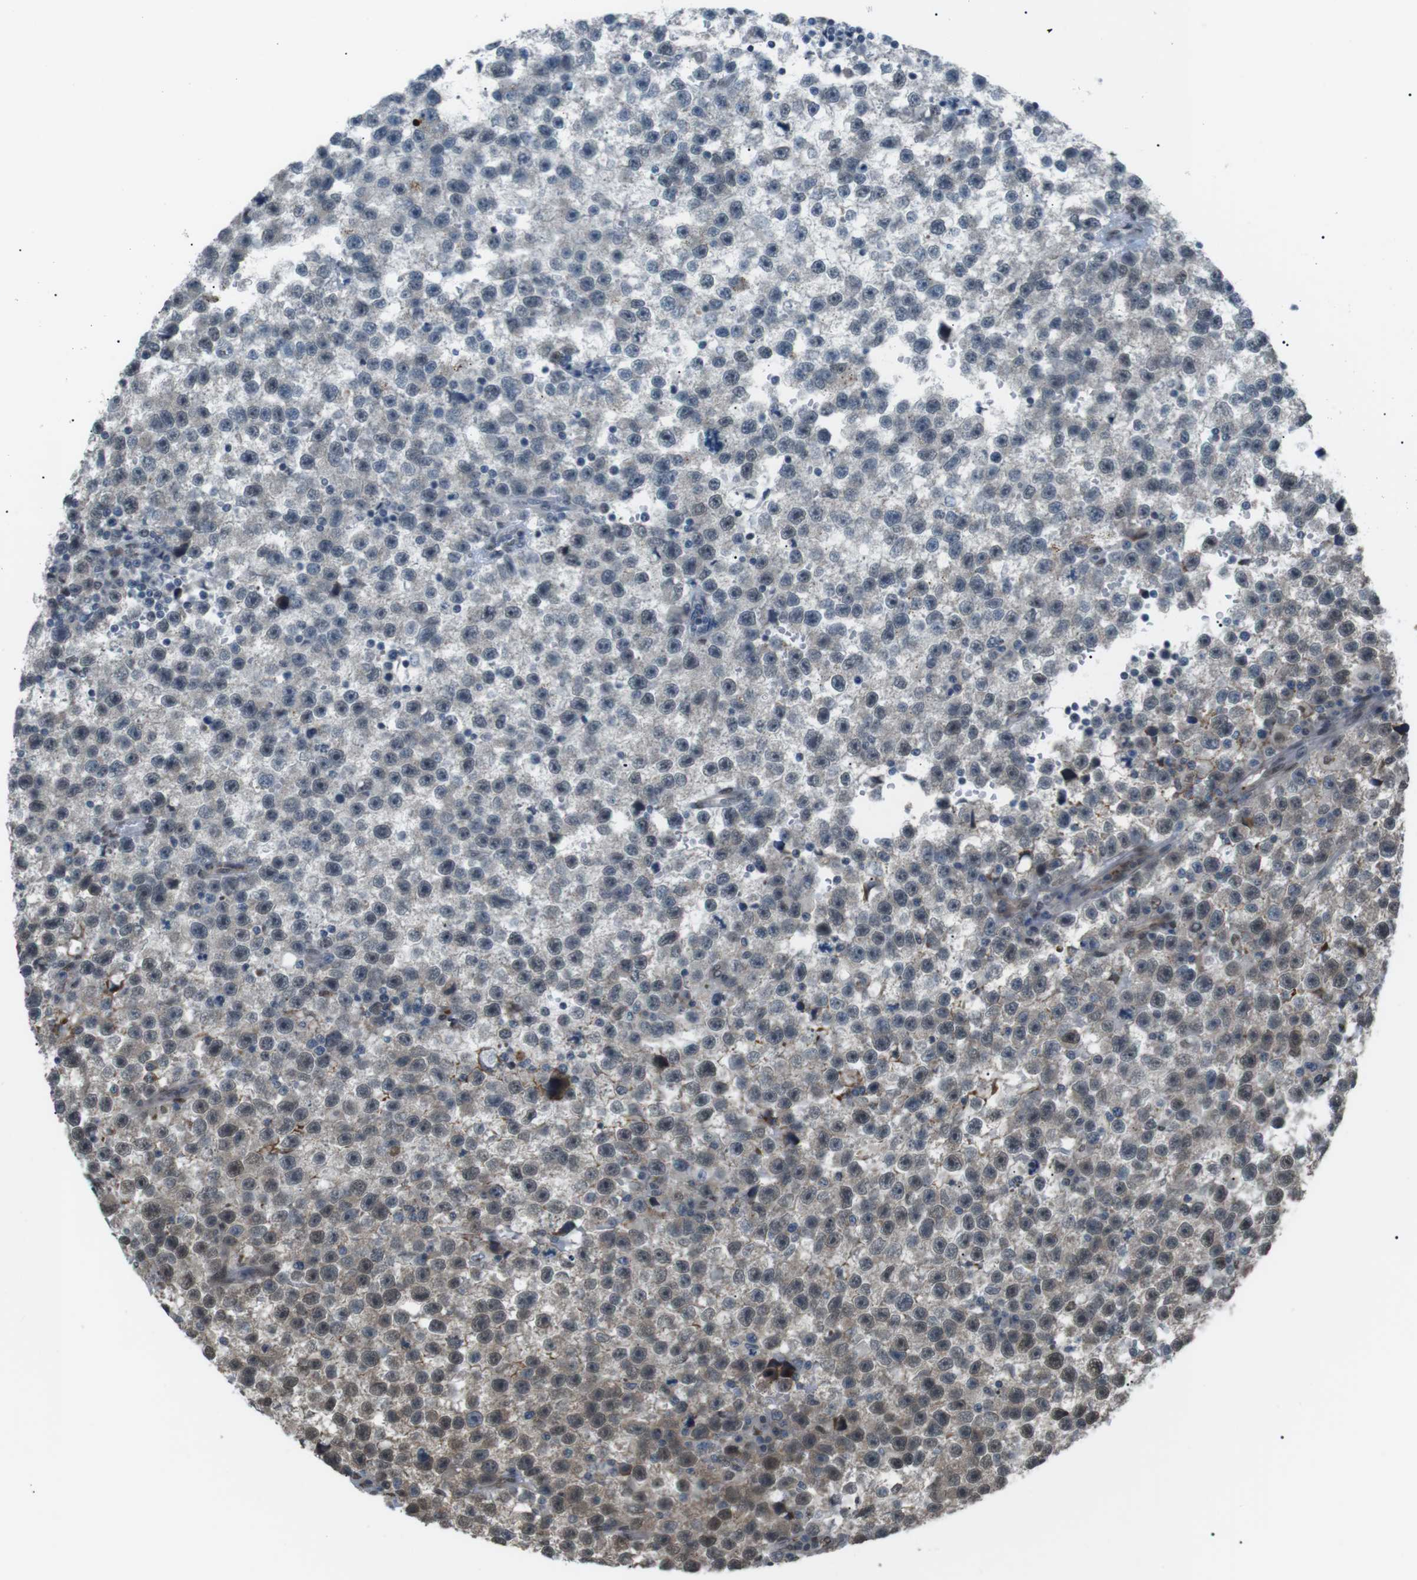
{"staining": {"intensity": "weak", "quantity": "25%-75%", "location": "cytoplasmic/membranous"}, "tissue": "testis cancer", "cell_type": "Tumor cells", "image_type": "cancer", "snomed": [{"axis": "morphology", "description": "Seminoma, NOS"}, {"axis": "topography", "description": "Testis"}], "caption": "Immunohistochemical staining of human testis cancer demonstrates low levels of weak cytoplasmic/membranous protein expression in about 25%-75% of tumor cells.", "gene": "SRPK2", "patient": {"sex": "male", "age": 33}}